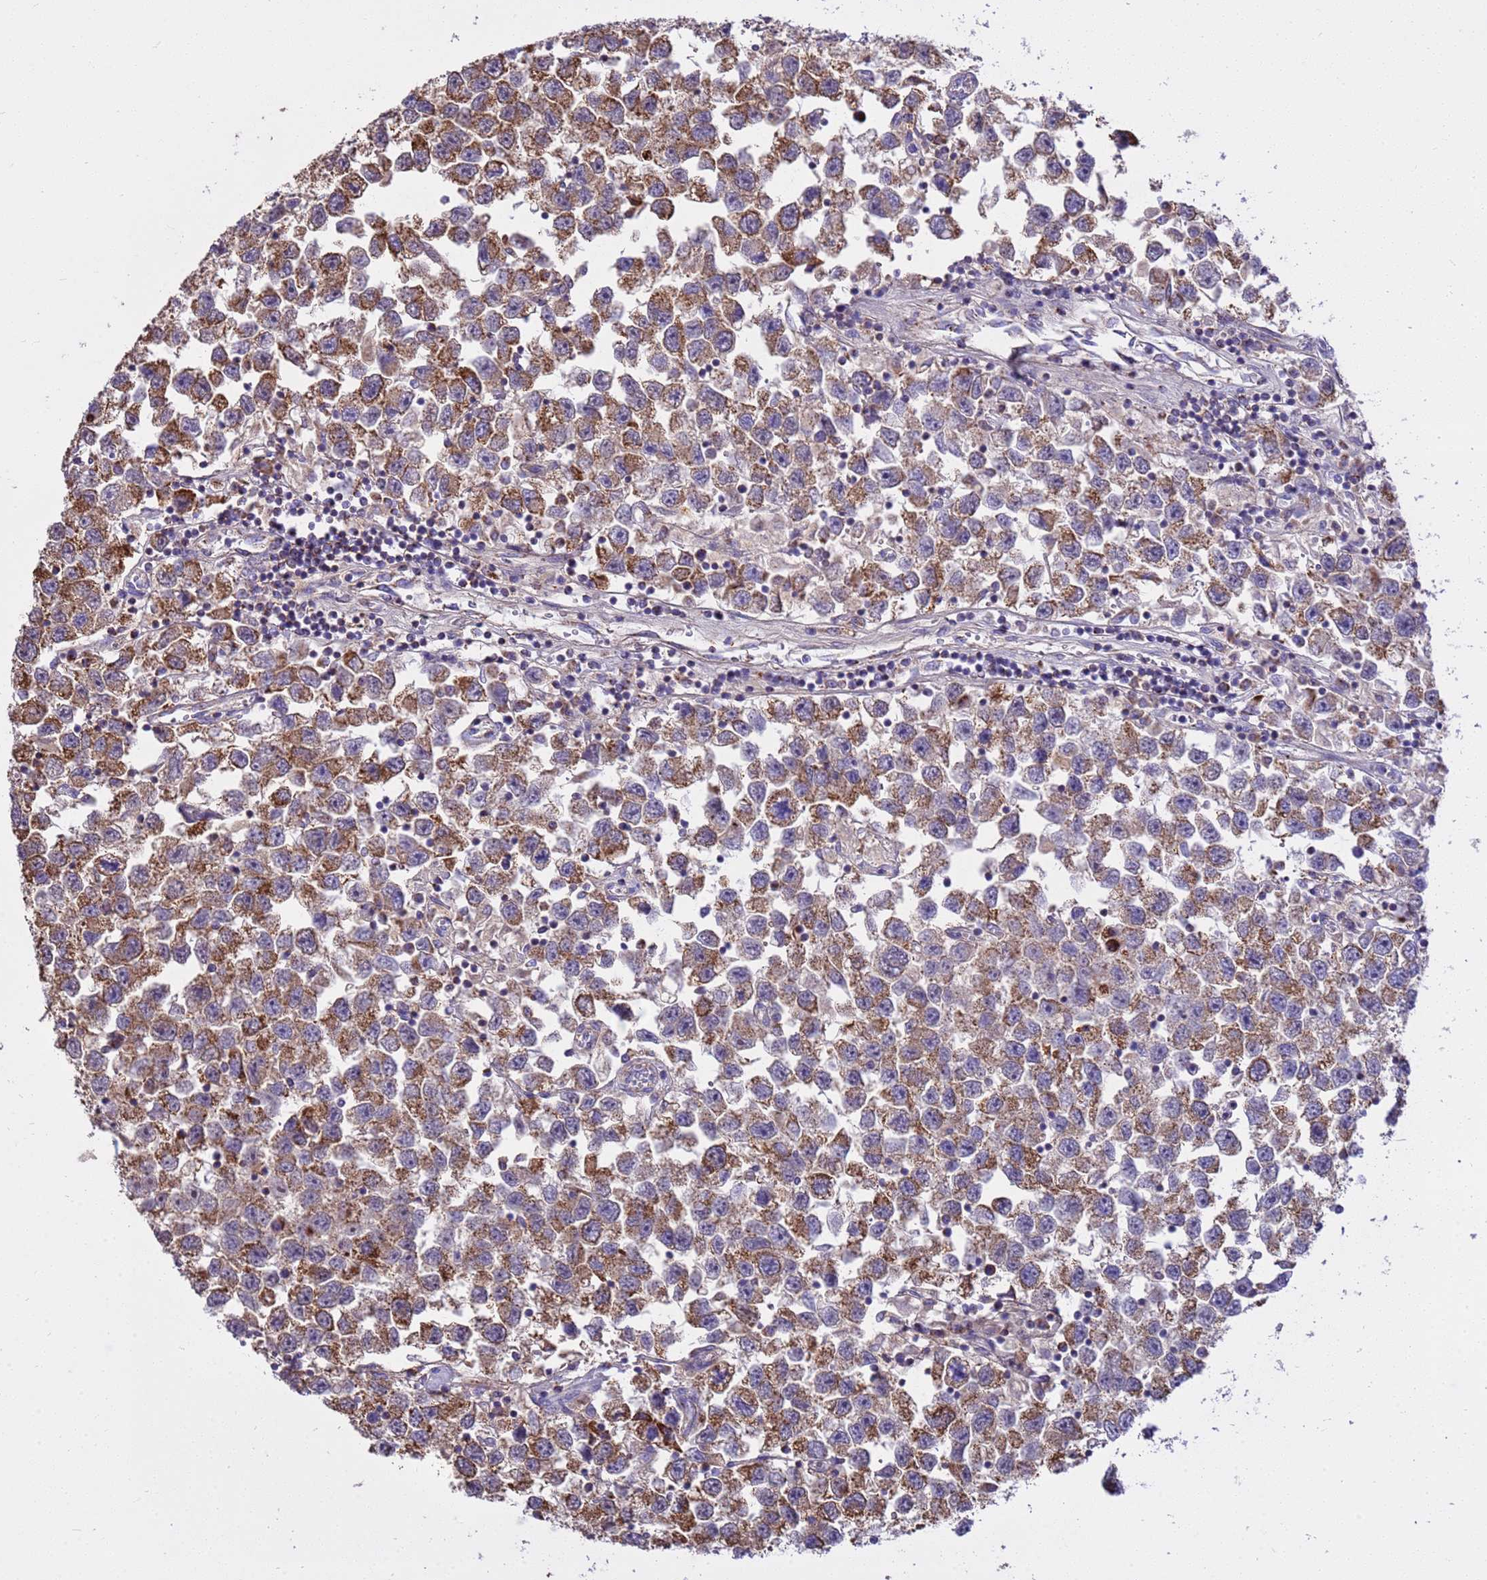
{"staining": {"intensity": "moderate", "quantity": ">75%", "location": "cytoplasmic/membranous"}, "tissue": "testis cancer", "cell_type": "Tumor cells", "image_type": "cancer", "snomed": [{"axis": "morphology", "description": "Seminoma, NOS"}, {"axis": "topography", "description": "Testis"}], "caption": "IHC histopathology image of neoplastic tissue: testis seminoma stained using immunohistochemistry shows medium levels of moderate protein expression localized specifically in the cytoplasmic/membranous of tumor cells, appearing as a cytoplasmic/membranous brown color.", "gene": "RNF165", "patient": {"sex": "male", "age": 26}}